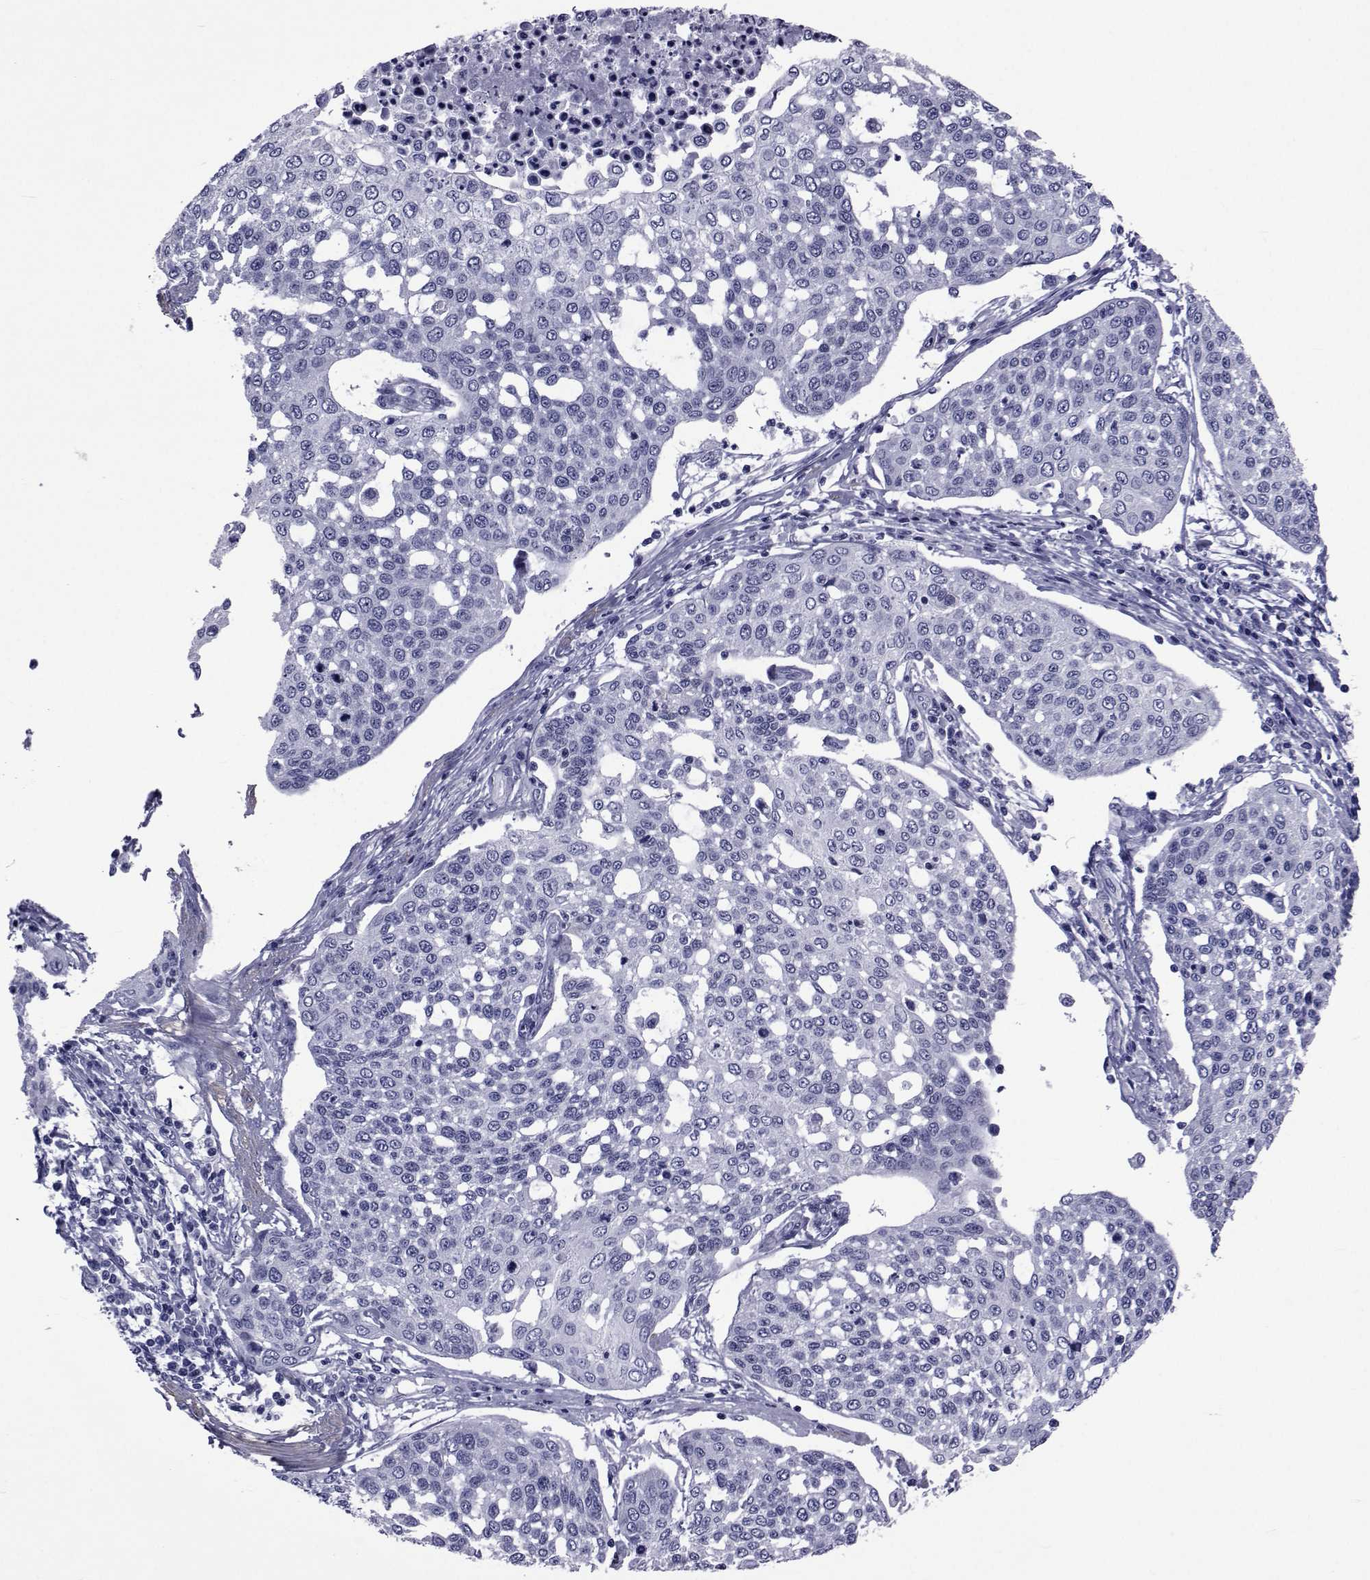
{"staining": {"intensity": "negative", "quantity": "none", "location": "none"}, "tissue": "cervical cancer", "cell_type": "Tumor cells", "image_type": "cancer", "snomed": [{"axis": "morphology", "description": "Squamous cell carcinoma, NOS"}, {"axis": "topography", "description": "Cervix"}], "caption": "Human cervical cancer stained for a protein using immunohistochemistry displays no positivity in tumor cells.", "gene": "GKAP1", "patient": {"sex": "female", "age": 34}}